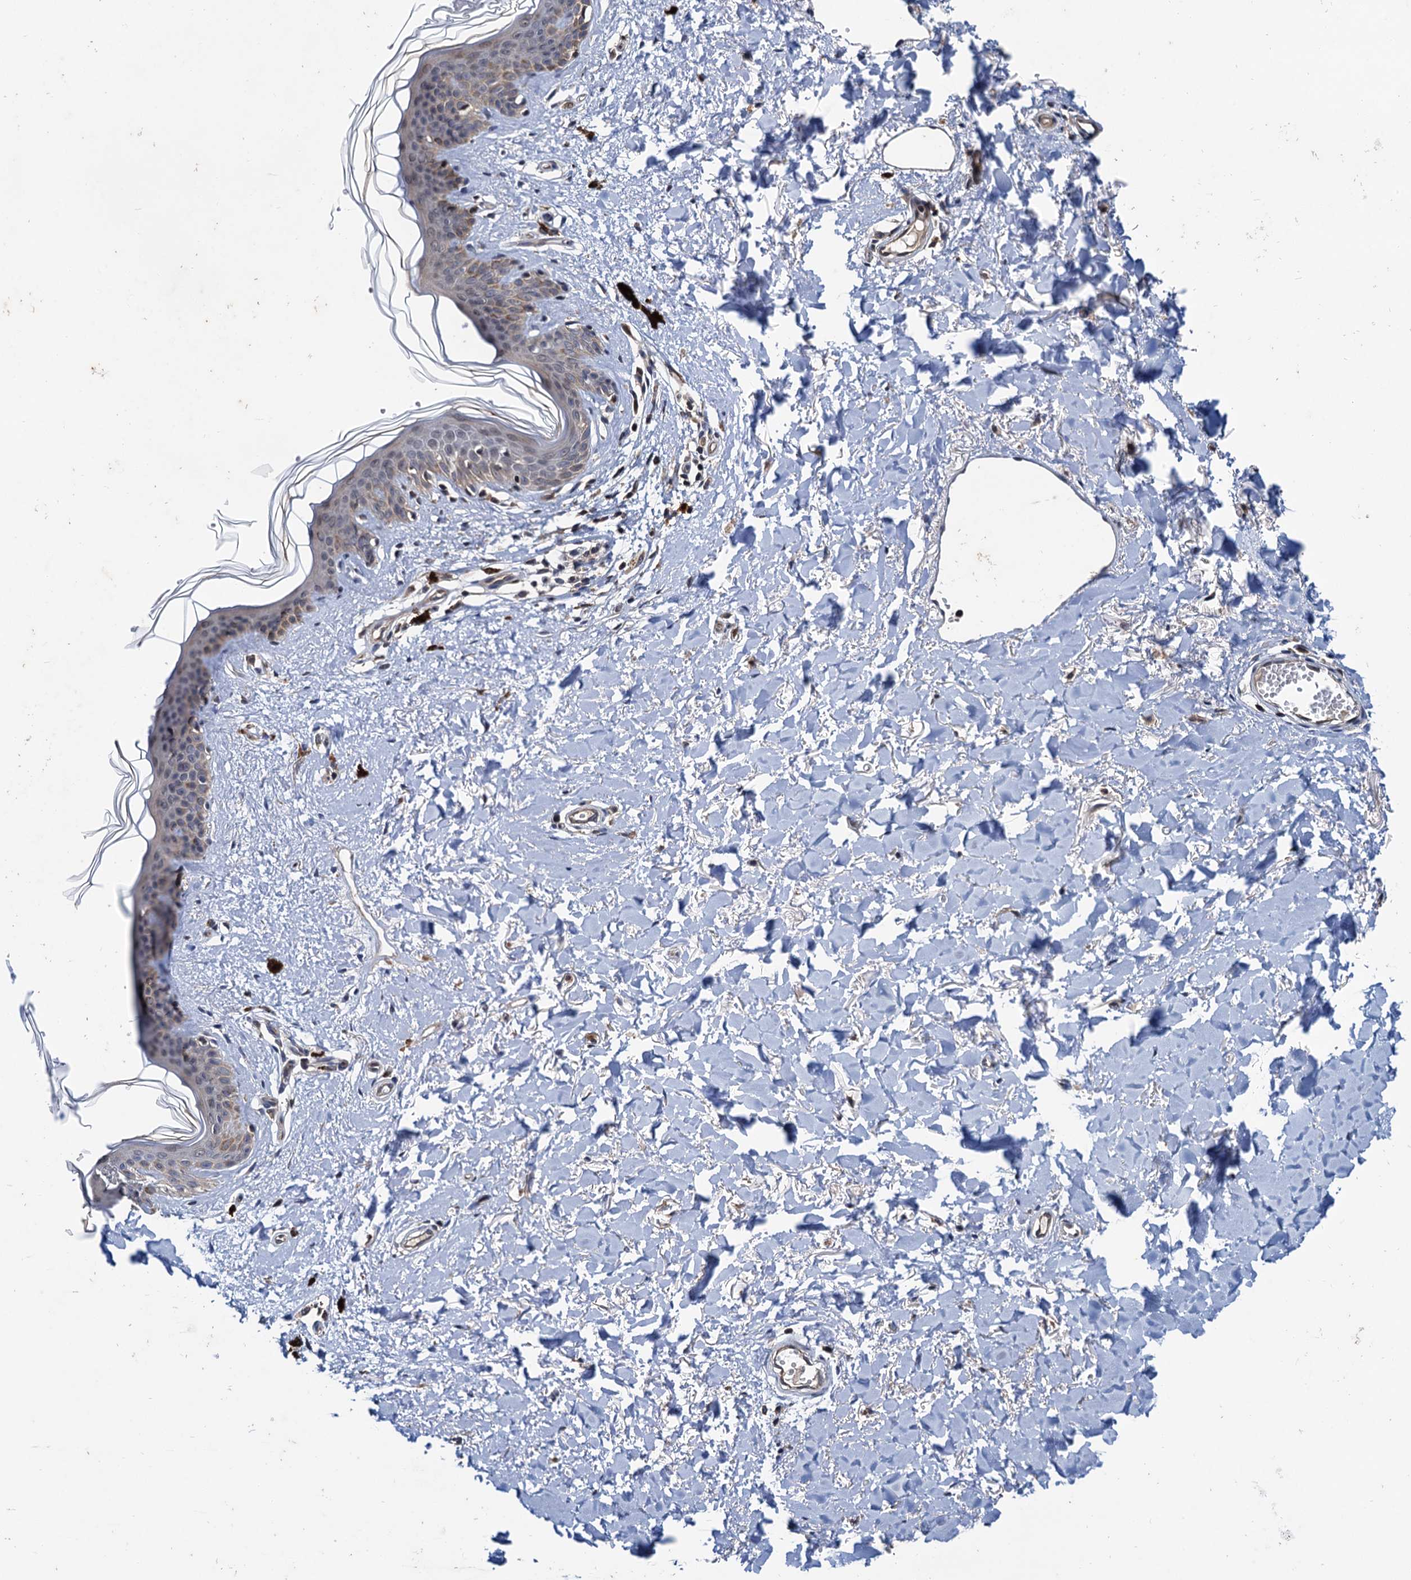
{"staining": {"intensity": "negative", "quantity": "none", "location": "none"}, "tissue": "skin", "cell_type": "Fibroblasts", "image_type": "normal", "snomed": [{"axis": "morphology", "description": "Normal tissue, NOS"}, {"axis": "topography", "description": "Skin"}], "caption": "IHC image of unremarkable skin: human skin stained with DAB displays no significant protein positivity in fibroblasts. (Brightfield microscopy of DAB (3,3'-diaminobenzidine) IHC at high magnification).", "gene": "NAA16", "patient": {"sex": "female", "age": 46}}